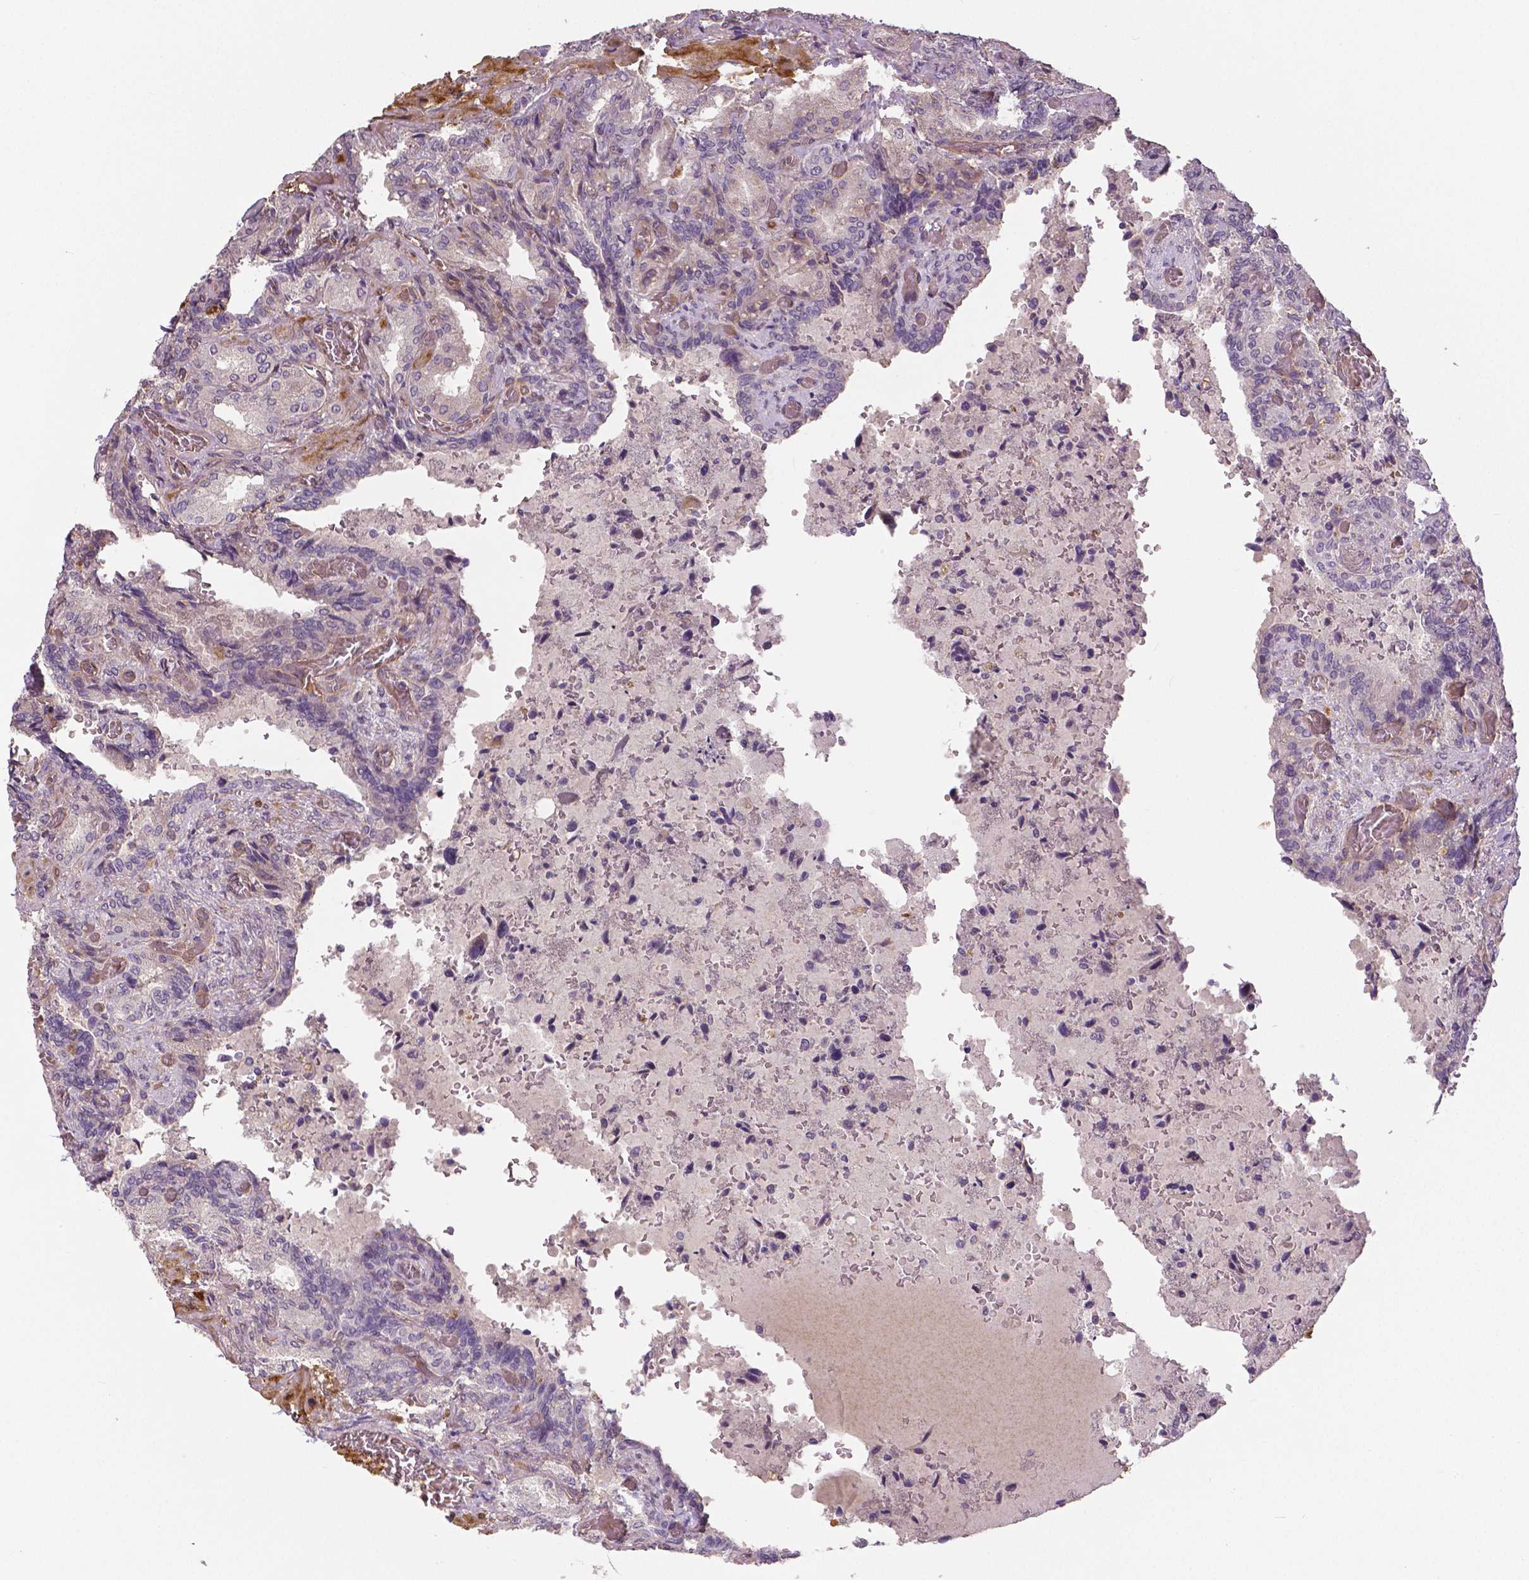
{"staining": {"intensity": "moderate", "quantity": "<25%", "location": "cytoplasmic/membranous"}, "tissue": "seminal vesicle", "cell_type": "Glandular cells", "image_type": "normal", "snomed": [{"axis": "morphology", "description": "Normal tissue, NOS"}, {"axis": "topography", "description": "Seminal veicle"}], "caption": "A high-resolution image shows IHC staining of benign seminal vesicle, which displays moderate cytoplasmic/membranous staining in about <25% of glandular cells. (DAB (3,3'-diaminobenzidine) IHC with brightfield microscopy, high magnification).", "gene": "FLT1", "patient": {"sex": "male", "age": 68}}